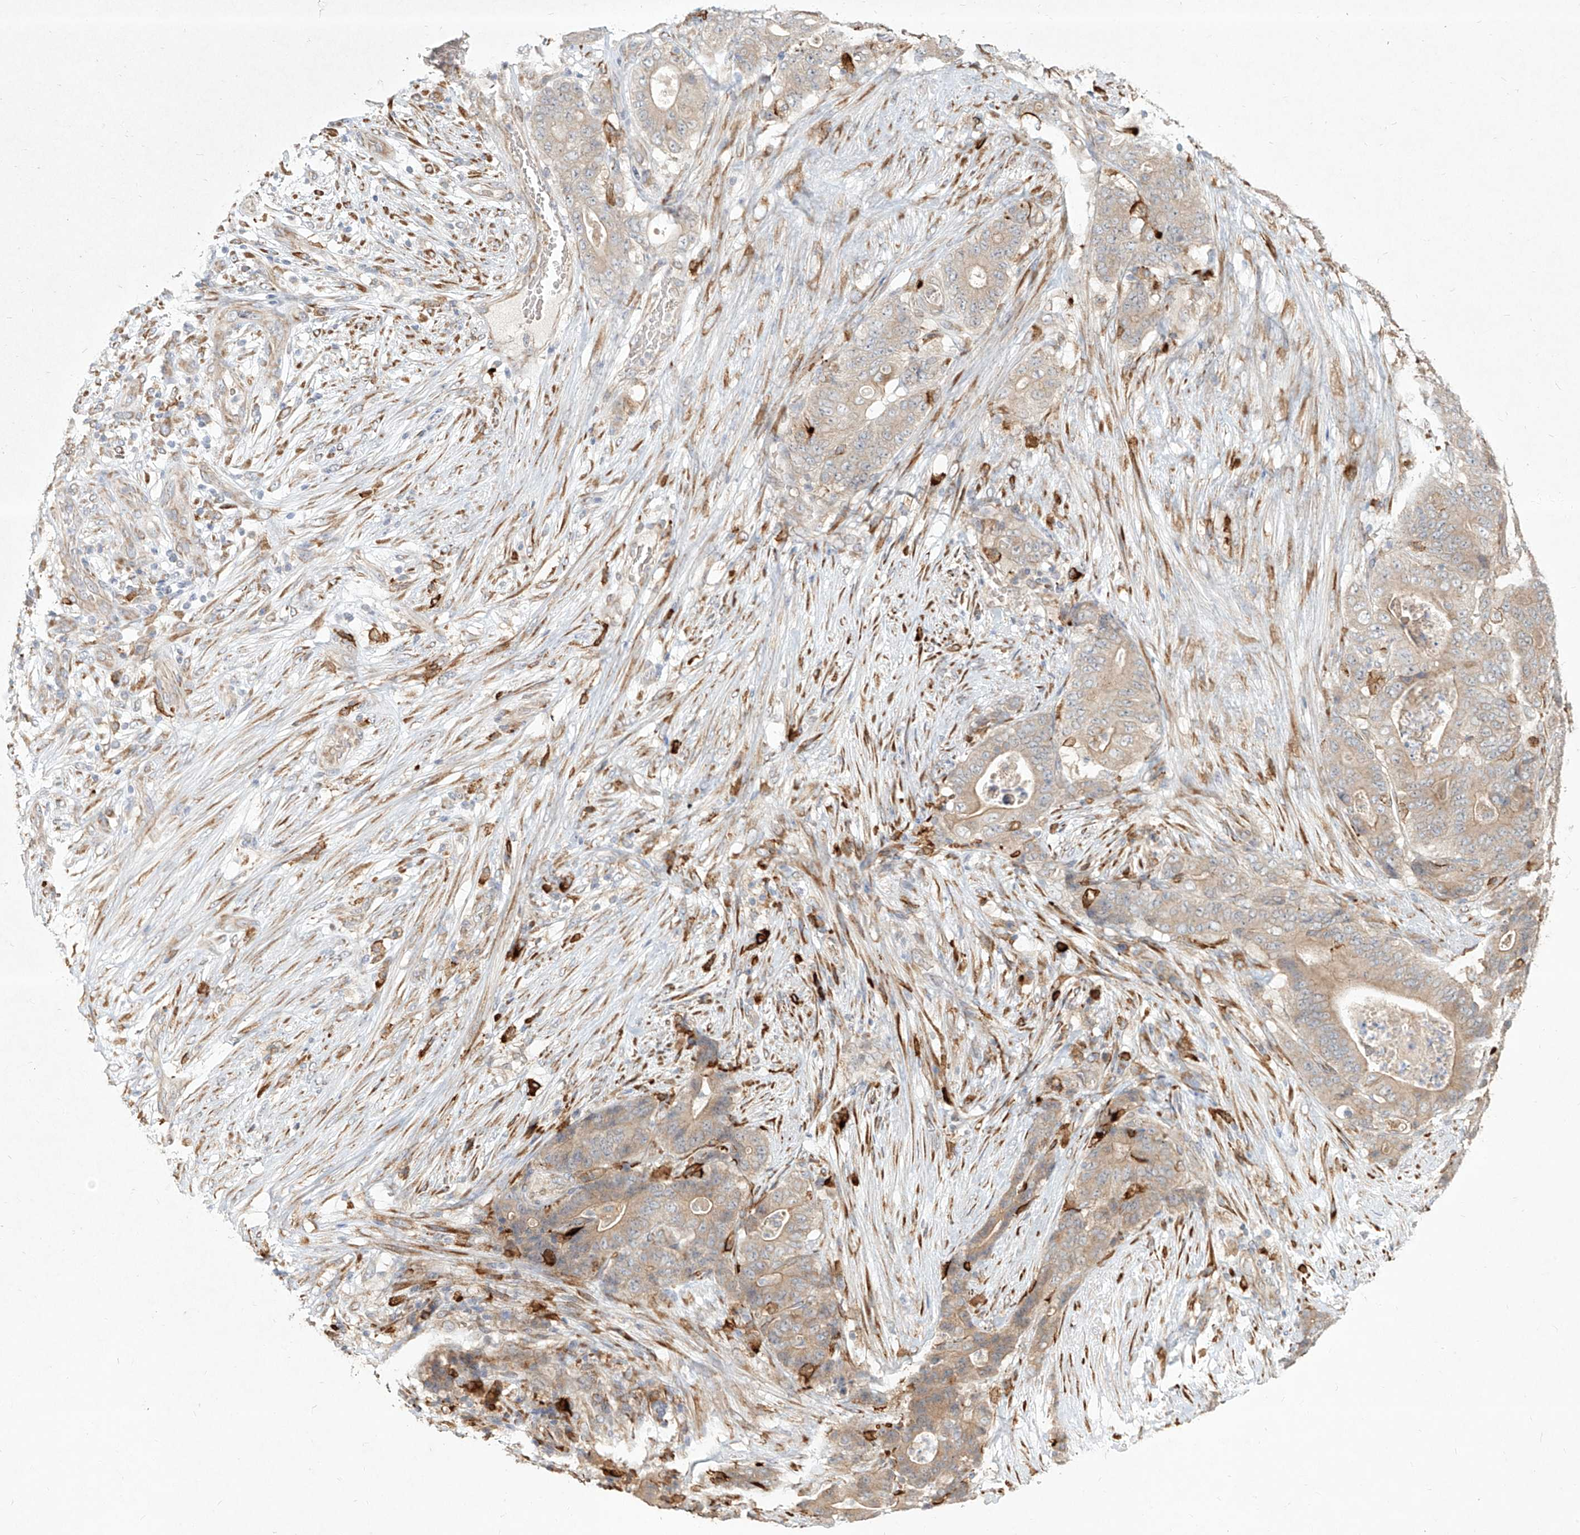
{"staining": {"intensity": "weak", "quantity": "<25%", "location": "cytoplasmic/membranous"}, "tissue": "stomach cancer", "cell_type": "Tumor cells", "image_type": "cancer", "snomed": [{"axis": "morphology", "description": "Adenocarcinoma, NOS"}, {"axis": "topography", "description": "Stomach"}], "caption": "Tumor cells show no significant protein positivity in stomach adenocarcinoma.", "gene": "CD209", "patient": {"sex": "female", "age": 73}}